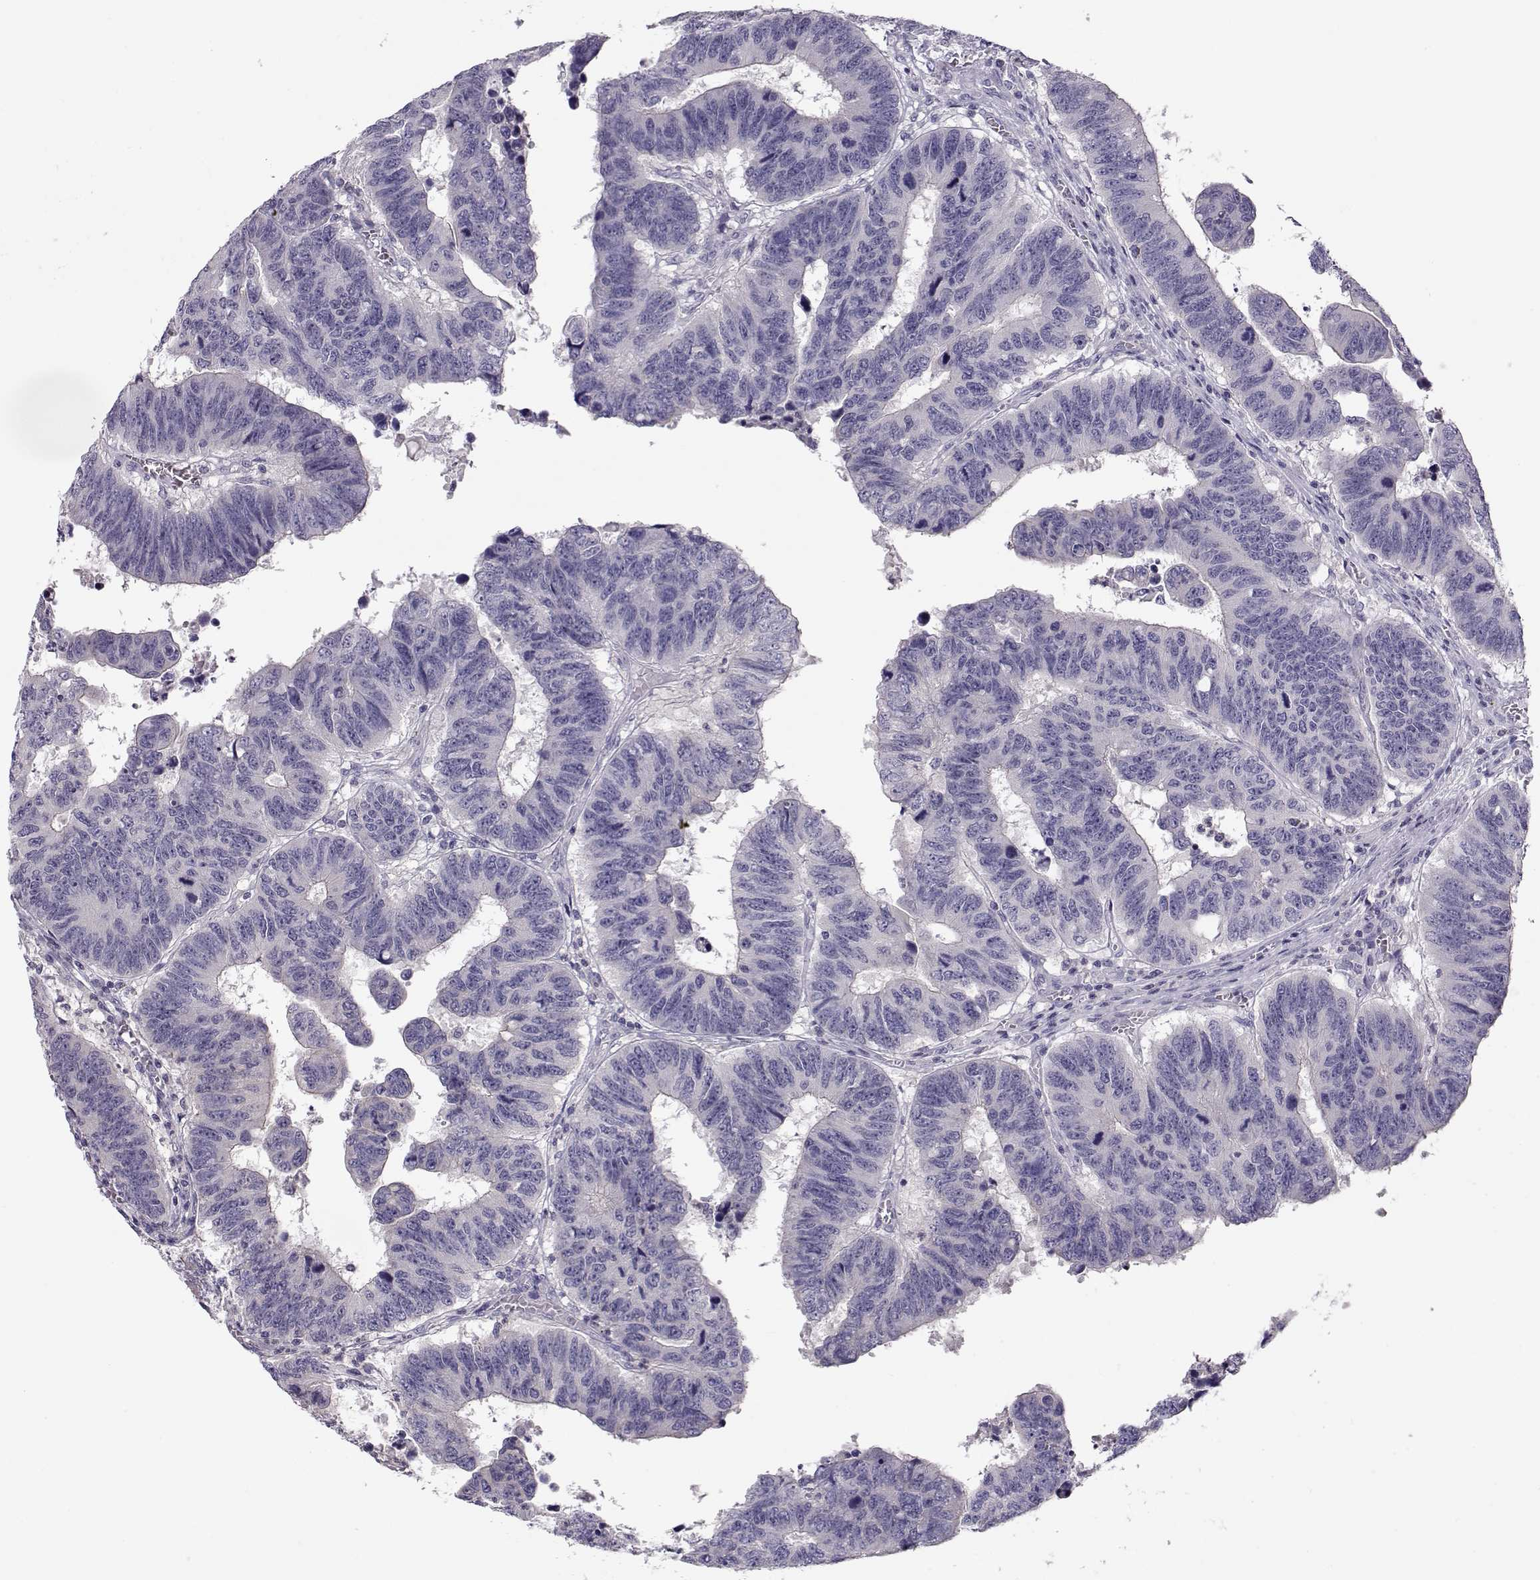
{"staining": {"intensity": "negative", "quantity": "none", "location": "none"}, "tissue": "colorectal cancer", "cell_type": "Tumor cells", "image_type": "cancer", "snomed": [{"axis": "morphology", "description": "Adenocarcinoma, NOS"}, {"axis": "topography", "description": "Appendix"}, {"axis": "topography", "description": "Colon"}, {"axis": "topography", "description": "Cecum"}, {"axis": "topography", "description": "Colon asc"}], "caption": "Immunohistochemistry image of neoplastic tissue: adenocarcinoma (colorectal) stained with DAB (3,3'-diaminobenzidine) displays no significant protein expression in tumor cells. (IHC, brightfield microscopy, high magnification).", "gene": "GRK1", "patient": {"sex": "female", "age": 85}}